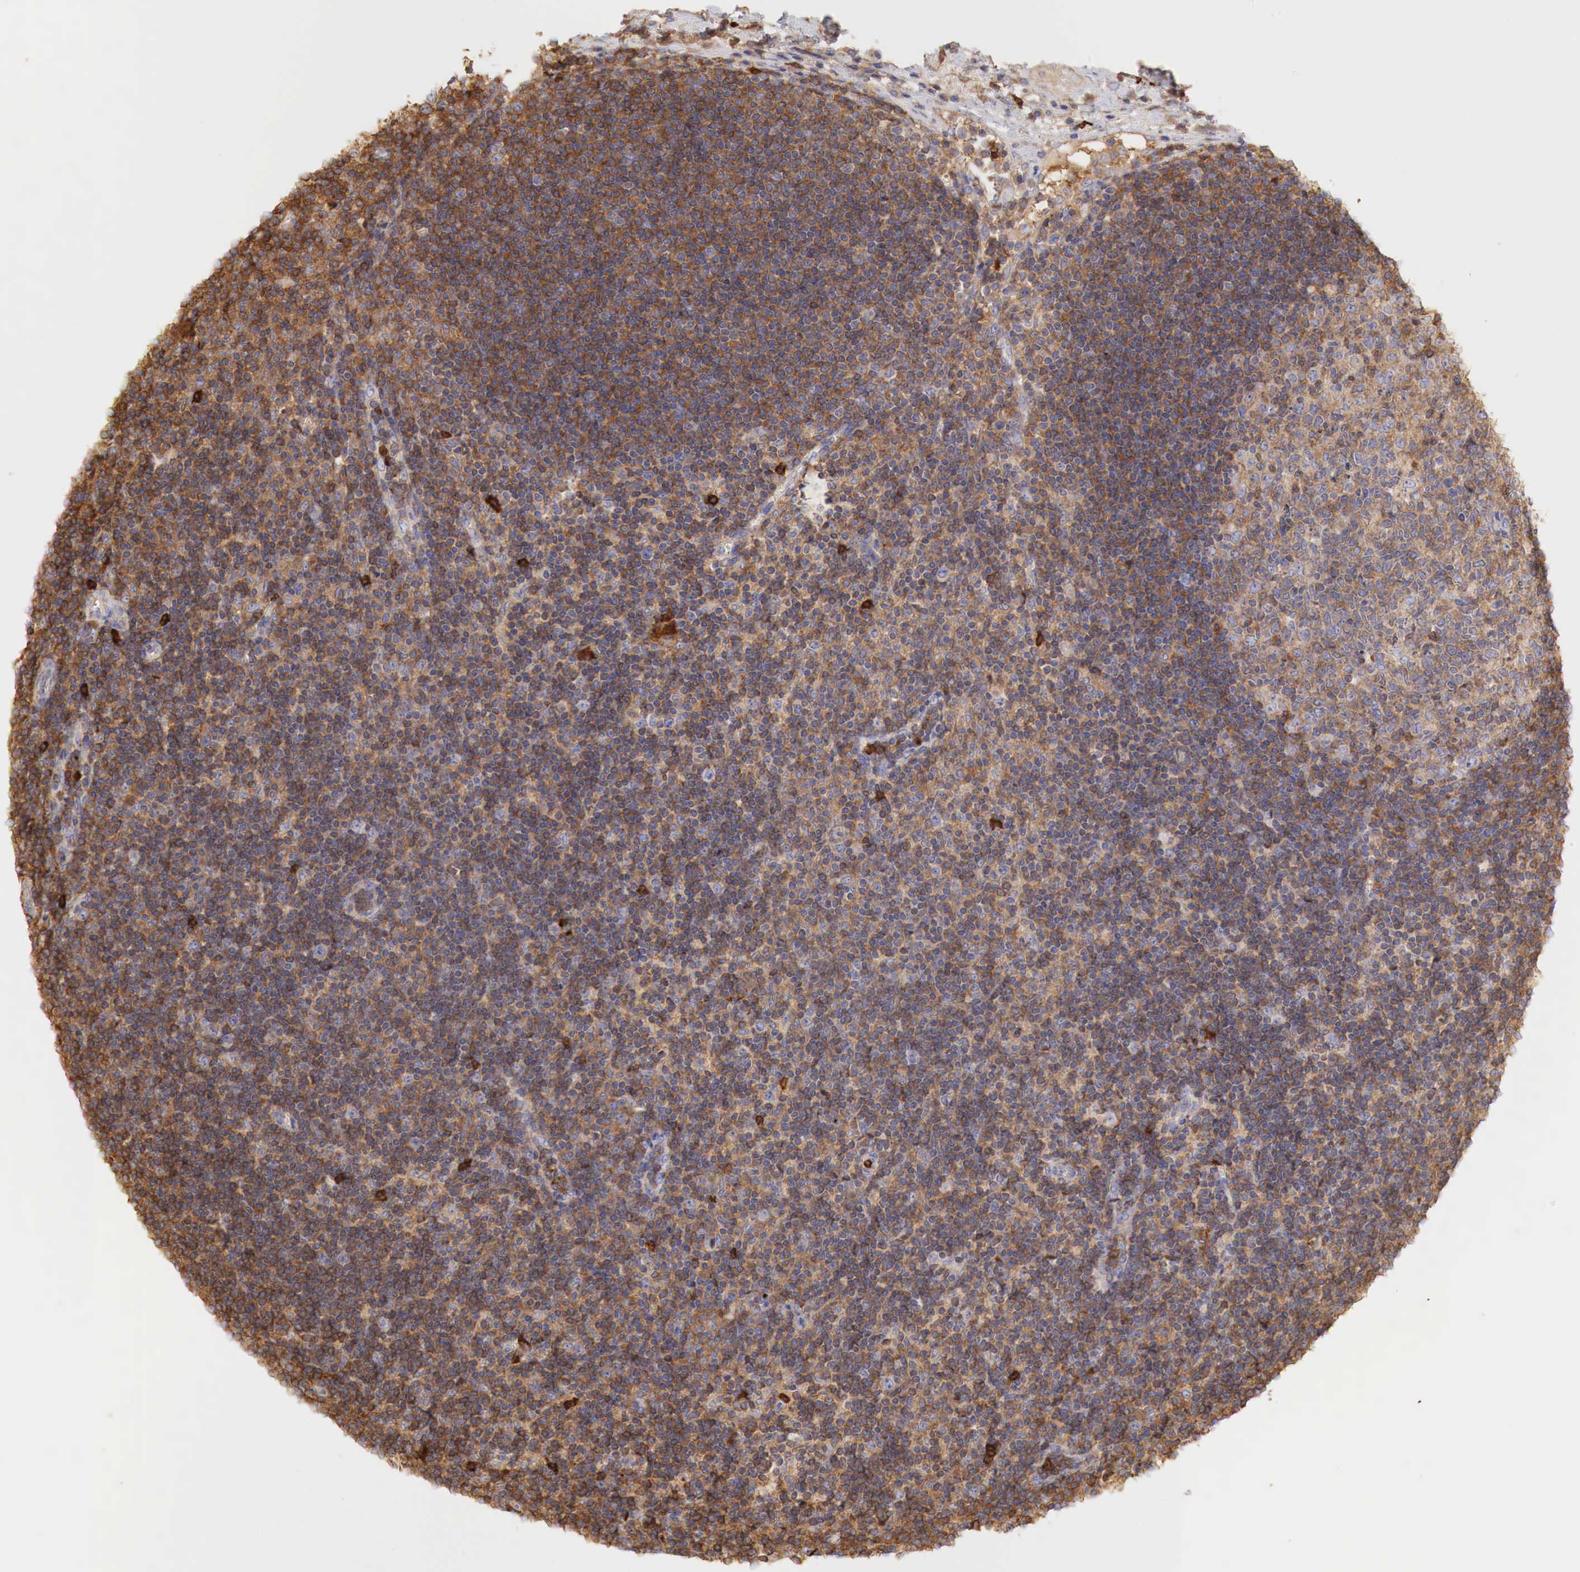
{"staining": {"intensity": "weak", "quantity": "25%-75%", "location": "cytoplasmic/membranous"}, "tissue": "lymph node", "cell_type": "Germinal center cells", "image_type": "normal", "snomed": [{"axis": "morphology", "description": "Normal tissue, NOS"}, {"axis": "topography", "description": "Lymph node"}], "caption": "Protein staining shows weak cytoplasmic/membranous staining in about 25%-75% of germinal center cells in unremarkable lymph node.", "gene": "G6PD", "patient": {"sex": "female", "age": 53}}